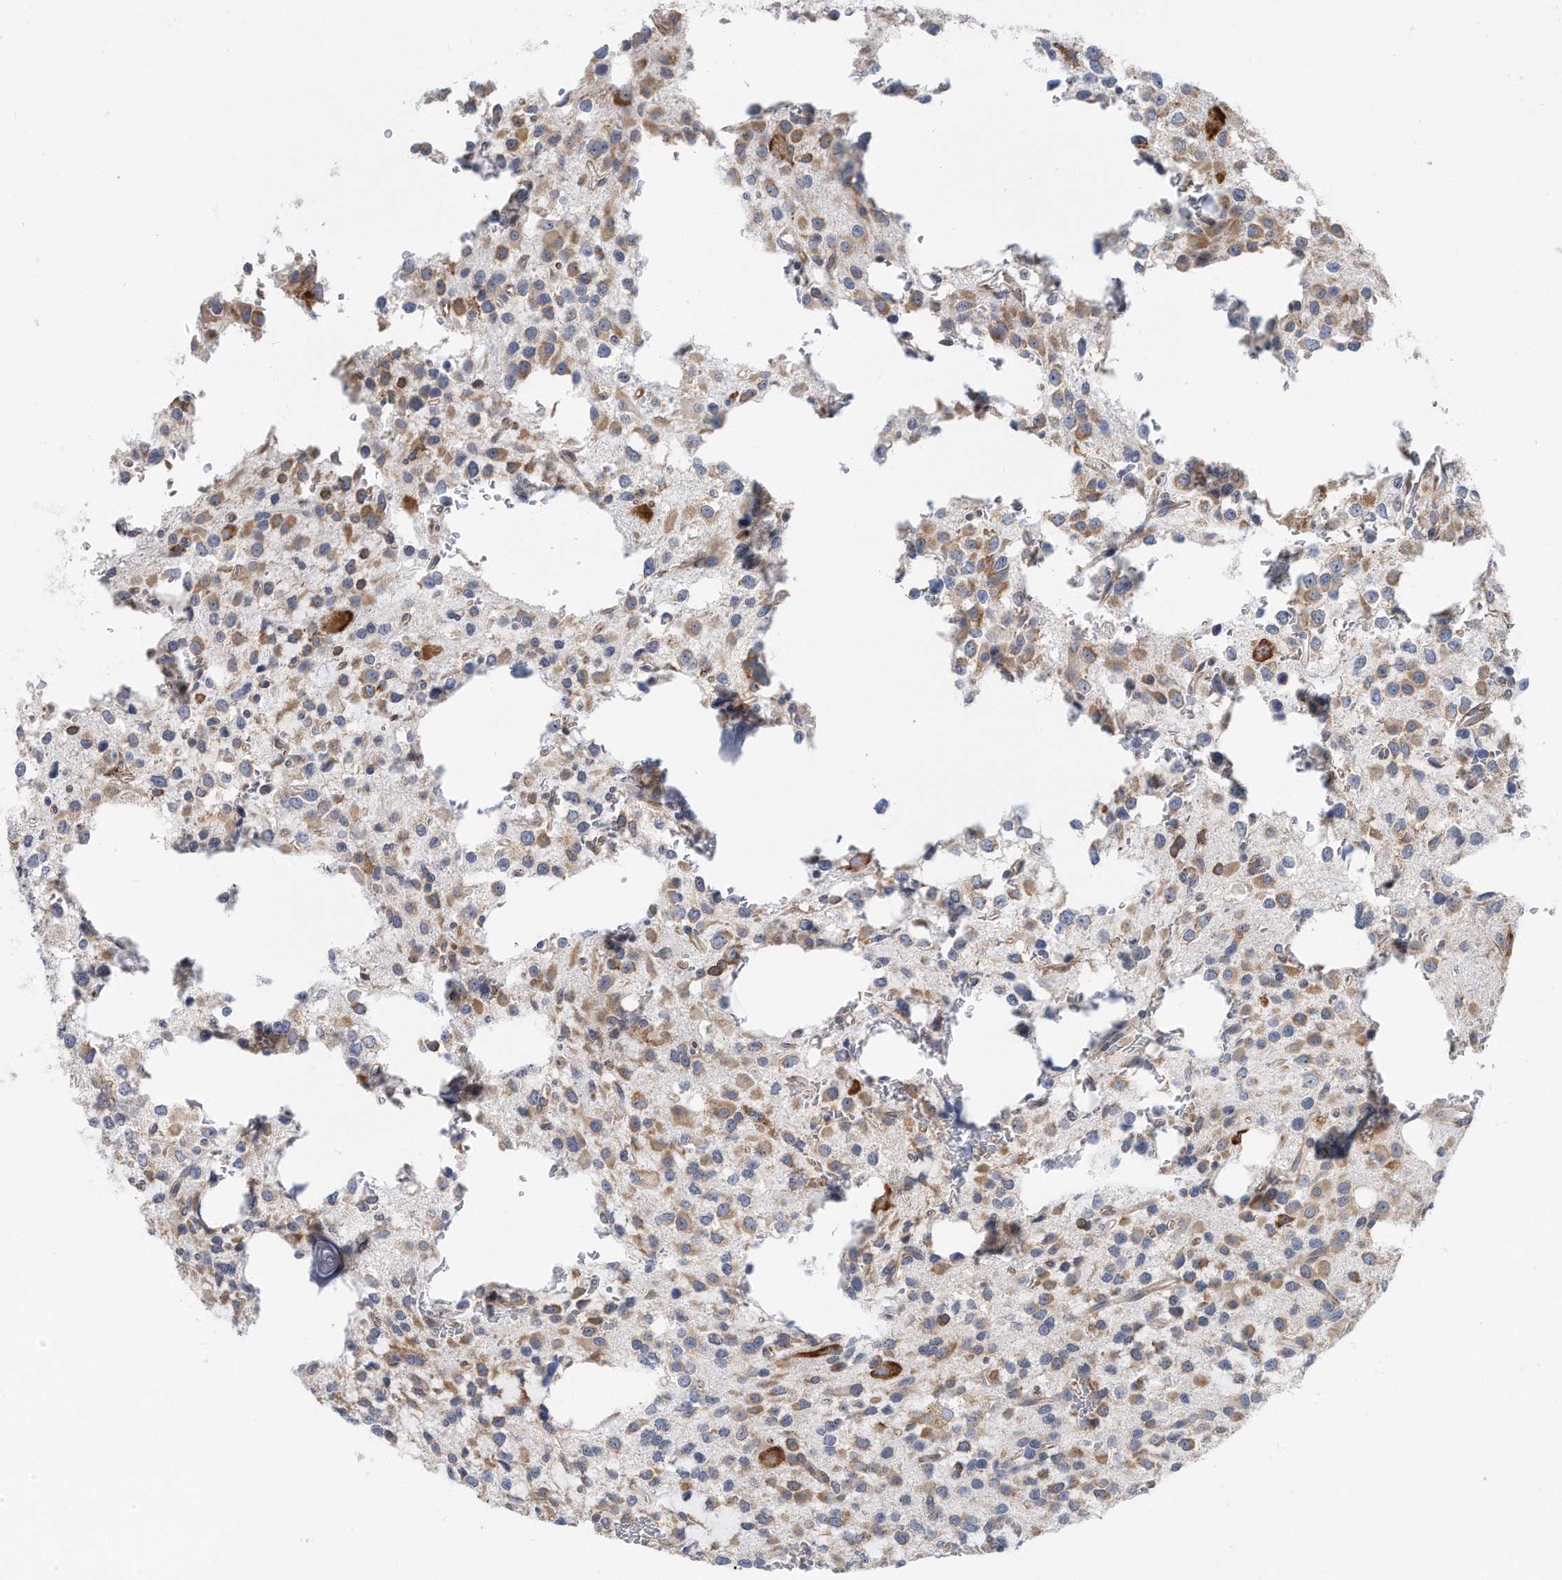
{"staining": {"intensity": "moderate", "quantity": "25%-75%", "location": "cytoplasmic/membranous"}, "tissue": "glioma", "cell_type": "Tumor cells", "image_type": "cancer", "snomed": [{"axis": "morphology", "description": "Glioma, malignant, High grade"}, {"axis": "topography", "description": "Brain"}], "caption": "An immunohistochemistry (IHC) image of tumor tissue is shown. Protein staining in brown labels moderate cytoplasmic/membranous positivity in malignant glioma (high-grade) within tumor cells.", "gene": "RPL26L1", "patient": {"sex": "female", "age": 62}}